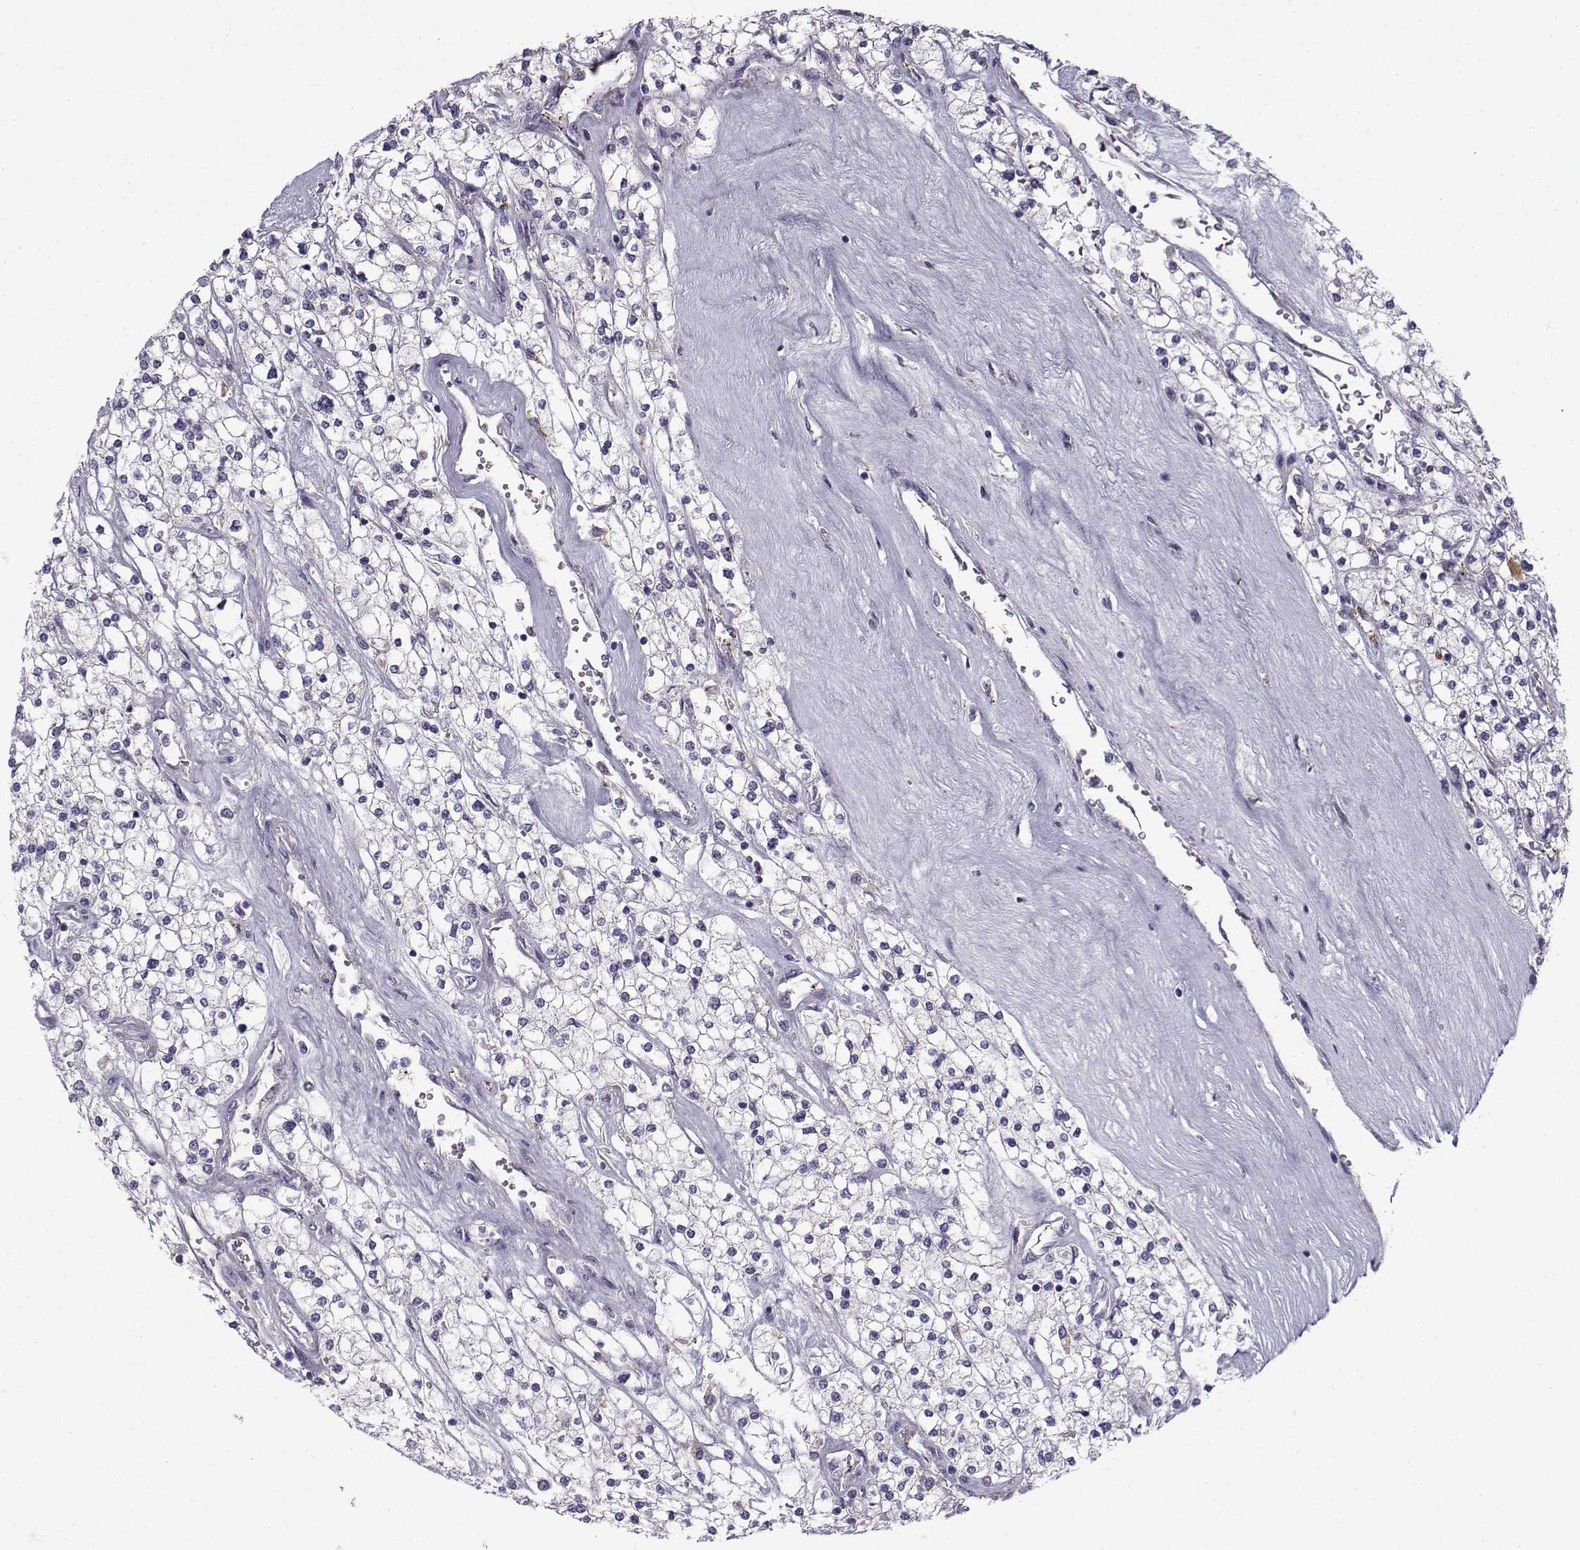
{"staining": {"intensity": "negative", "quantity": "none", "location": "none"}, "tissue": "renal cancer", "cell_type": "Tumor cells", "image_type": "cancer", "snomed": [{"axis": "morphology", "description": "Adenocarcinoma, NOS"}, {"axis": "topography", "description": "Kidney"}], "caption": "High power microscopy histopathology image of an IHC micrograph of renal cancer (adenocarcinoma), revealing no significant expression in tumor cells. (DAB (3,3'-diaminobenzidine) immunohistochemistry (IHC) with hematoxylin counter stain).", "gene": "CALCR", "patient": {"sex": "male", "age": 80}}